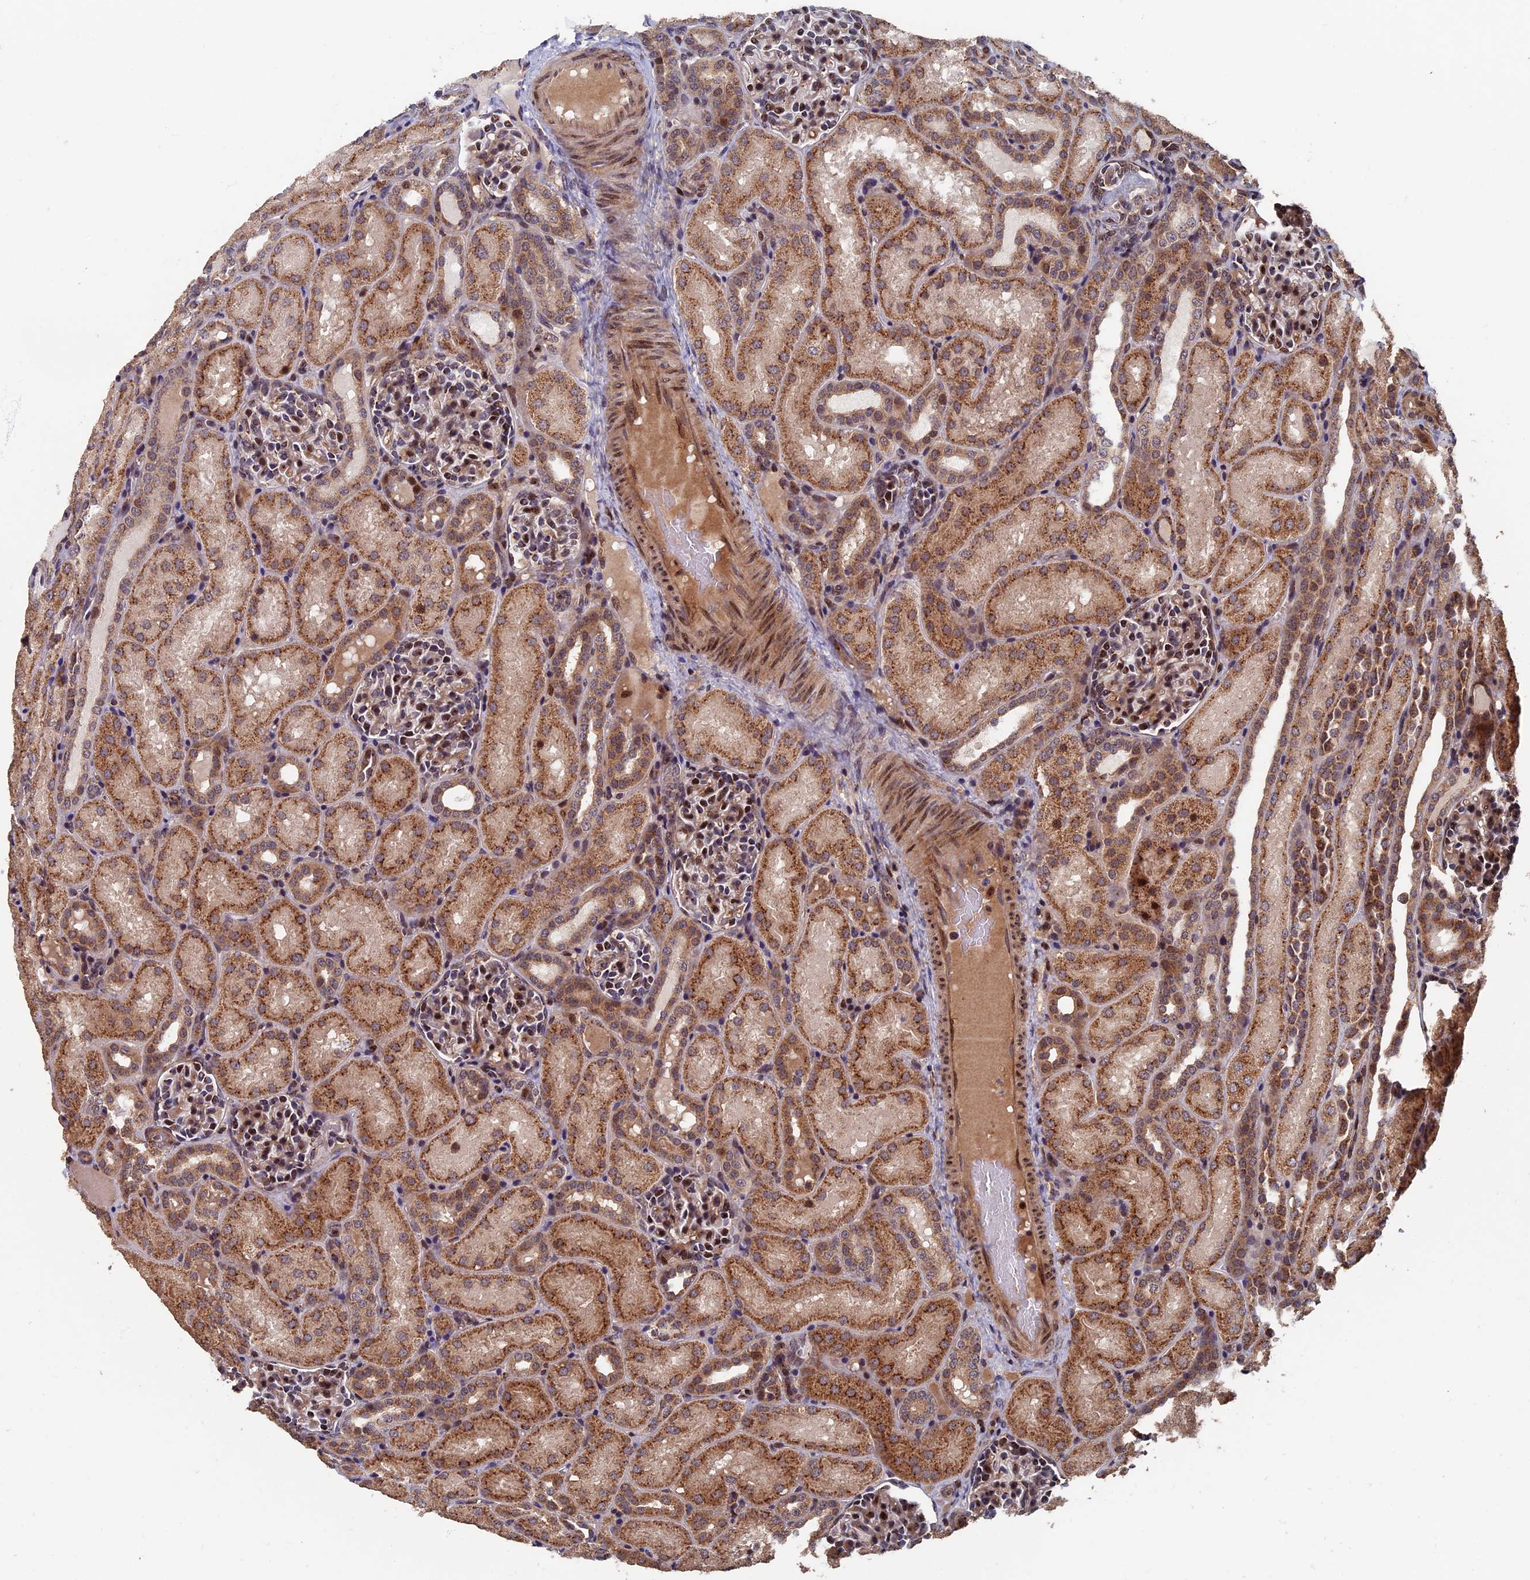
{"staining": {"intensity": "moderate", "quantity": "25%-75%", "location": "nuclear"}, "tissue": "kidney", "cell_type": "Cells in glomeruli", "image_type": "normal", "snomed": [{"axis": "morphology", "description": "Normal tissue, NOS"}, {"axis": "topography", "description": "Kidney"}], "caption": "The image exhibits a brown stain indicating the presence of a protein in the nuclear of cells in glomeruli in kidney.", "gene": "RASGRF1", "patient": {"sex": "male", "age": 1}}